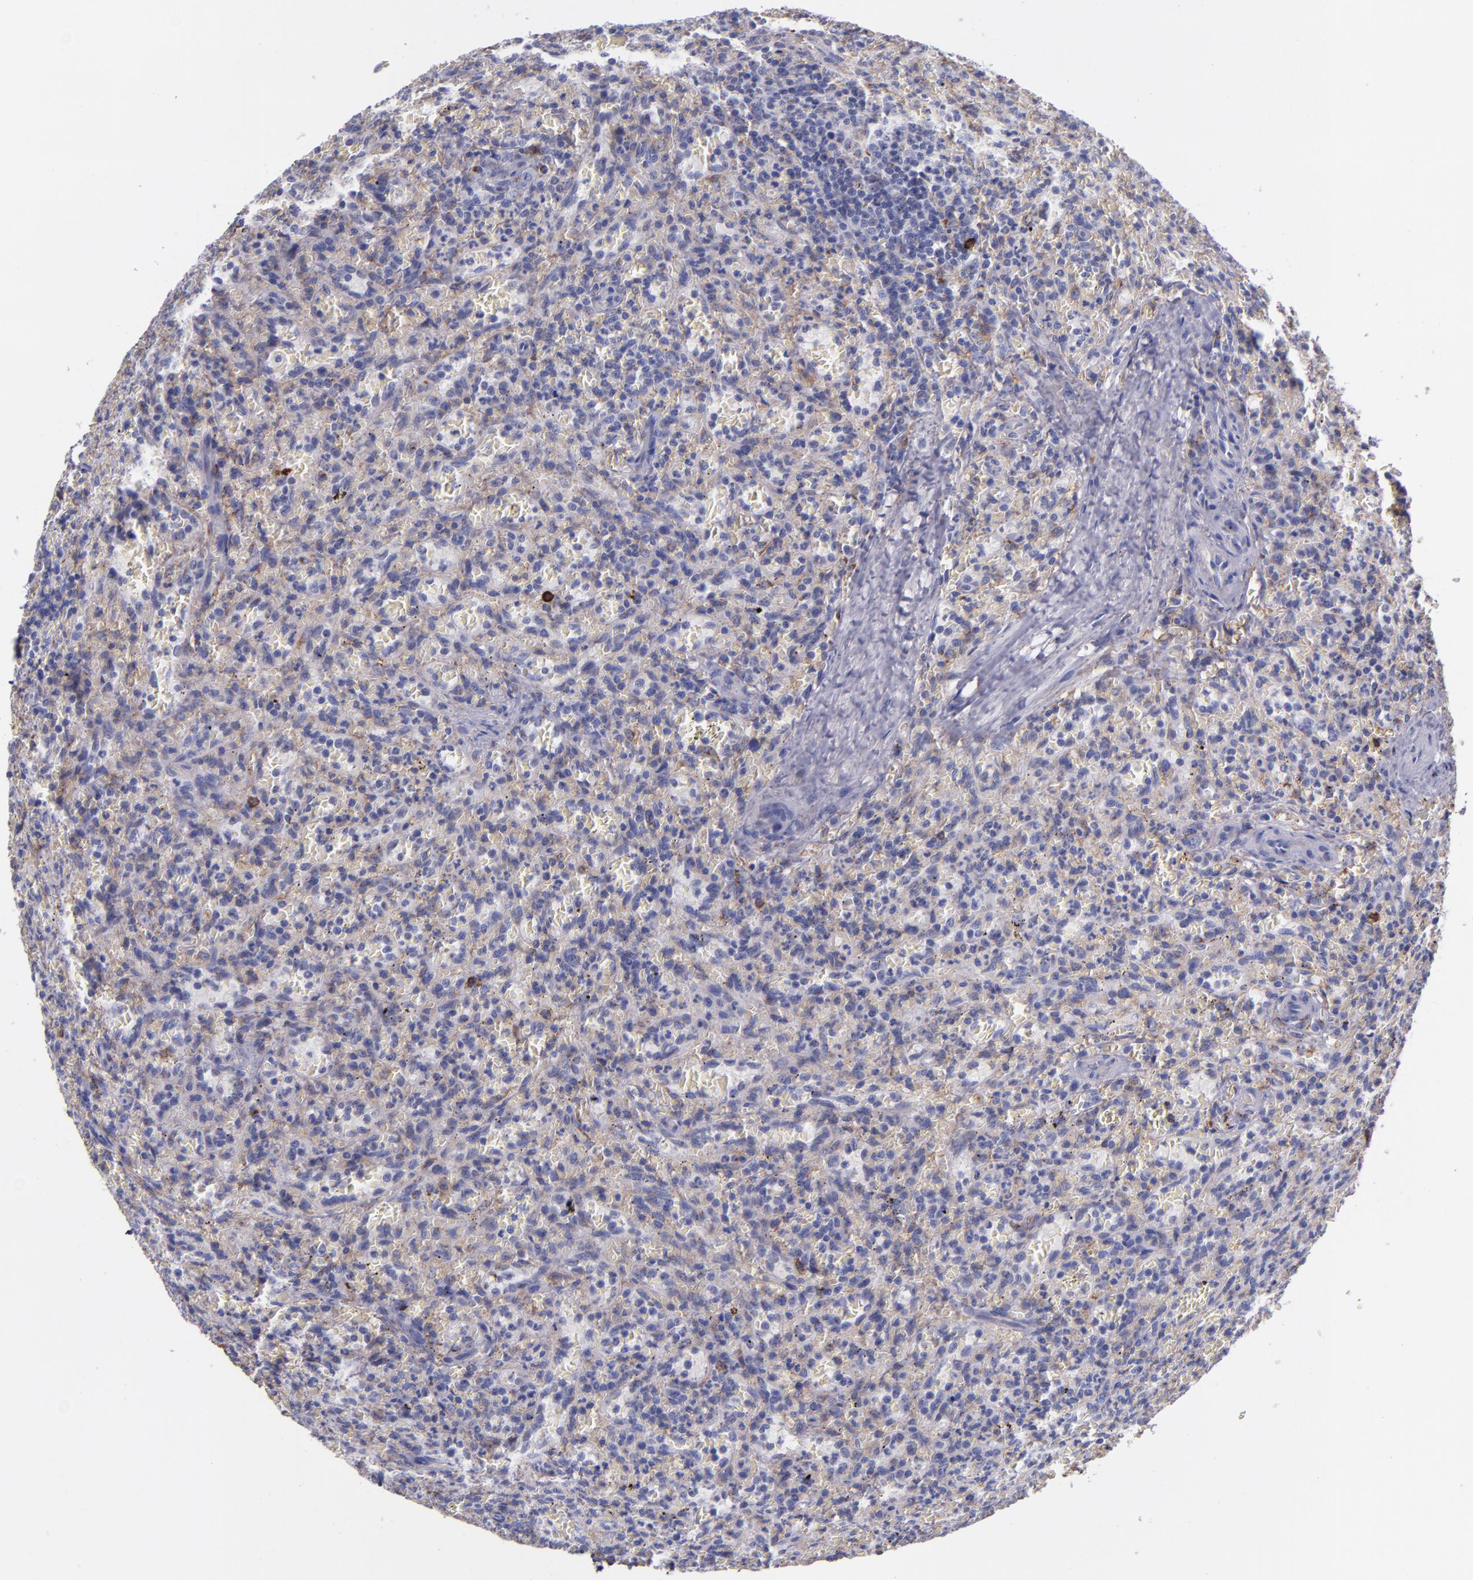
{"staining": {"intensity": "negative", "quantity": "none", "location": "none"}, "tissue": "lymphoma", "cell_type": "Tumor cells", "image_type": "cancer", "snomed": [{"axis": "morphology", "description": "Malignant lymphoma, non-Hodgkin's type, Low grade"}, {"axis": "topography", "description": "Spleen"}], "caption": "Protein analysis of malignant lymphoma, non-Hodgkin's type (low-grade) exhibits no significant positivity in tumor cells.", "gene": "IVL", "patient": {"sex": "female", "age": 64}}